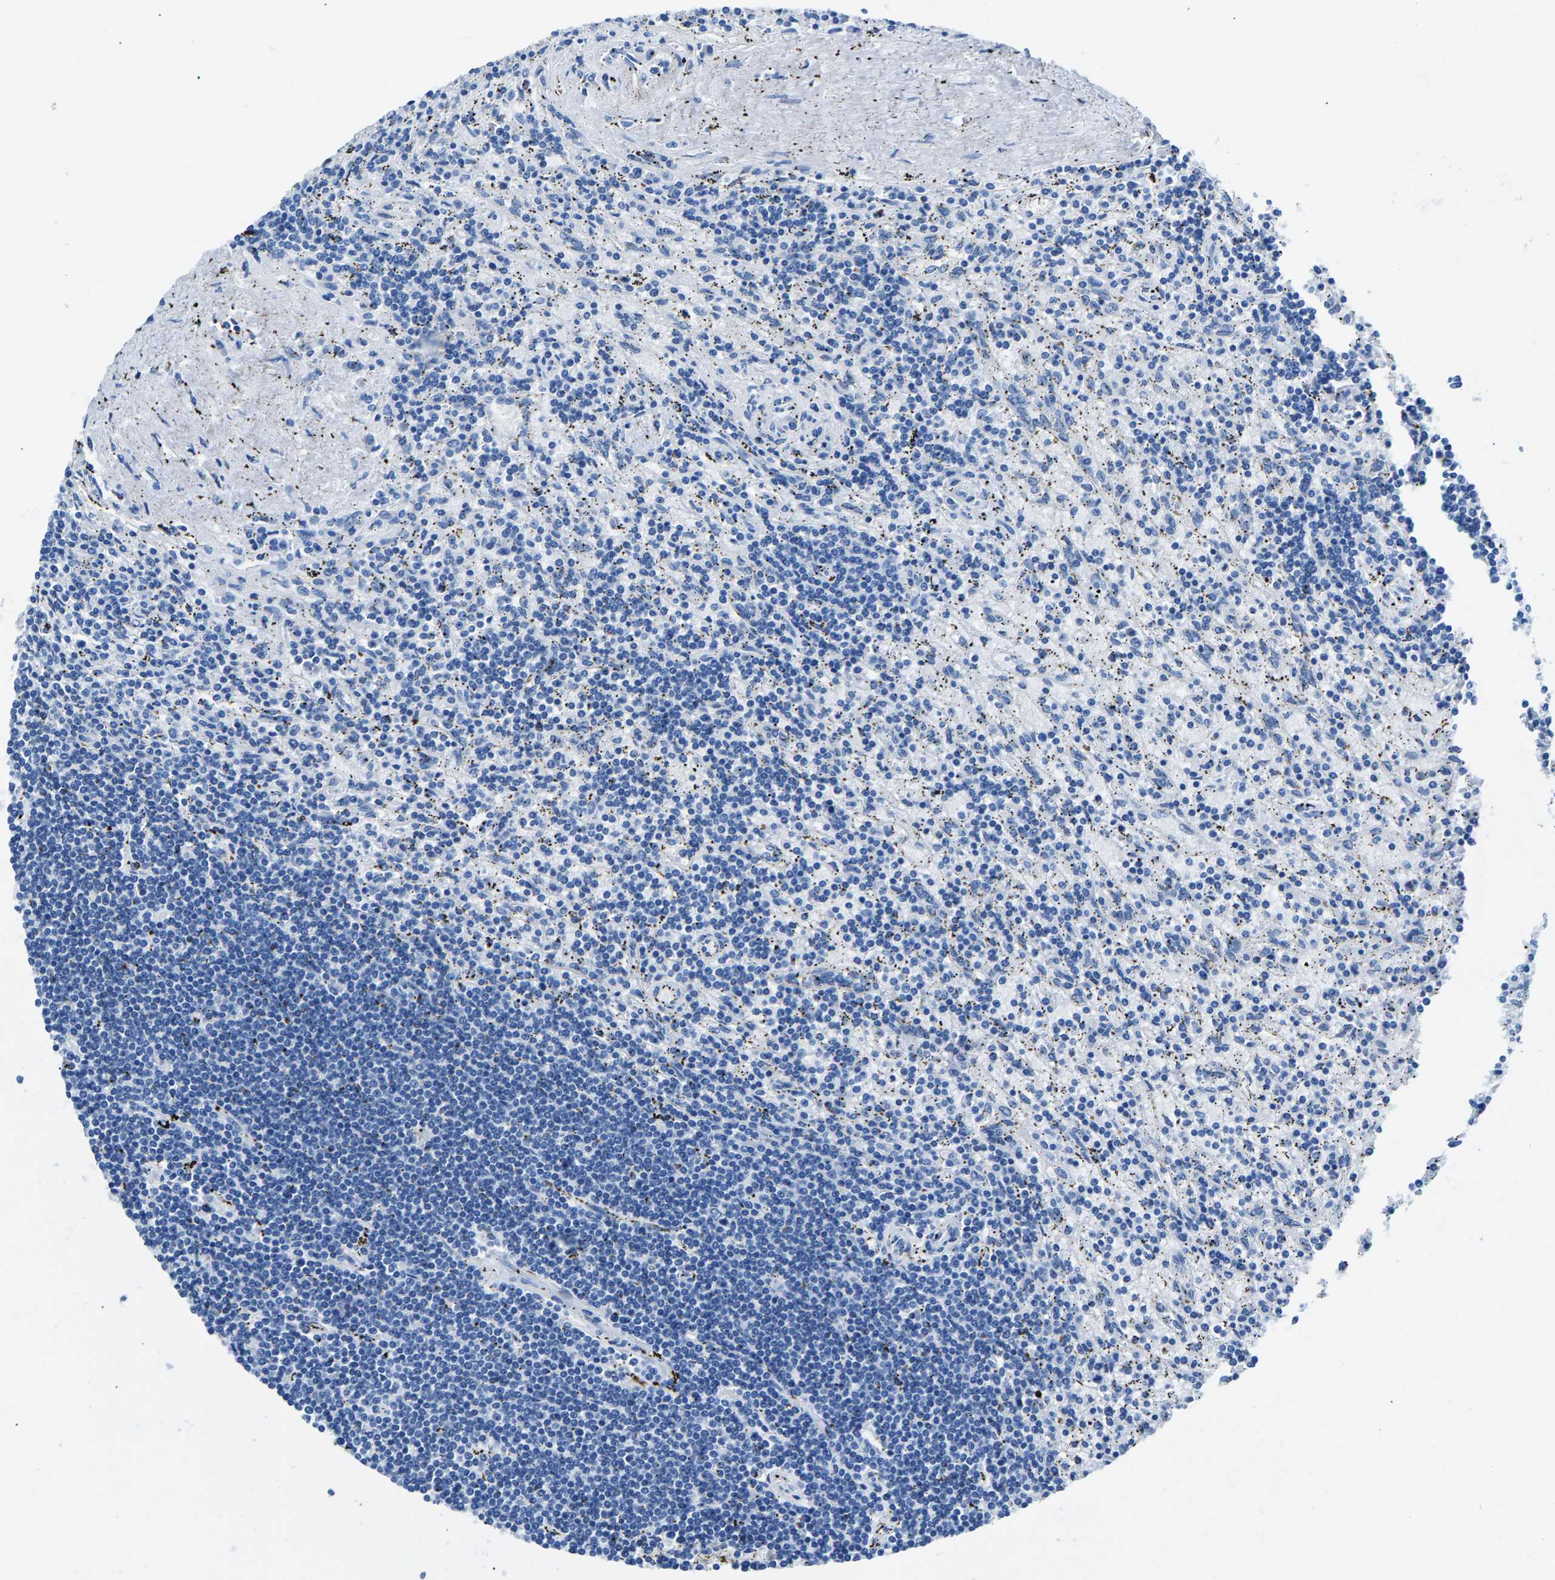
{"staining": {"intensity": "negative", "quantity": "none", "location": "none"}, "tissue": "lymphoma", "cell_type": "Tumor cells", "image_type": "cancer", "snomed": [{"axis": "morphology", "description": "Malignant lymphoma, non-Hodgkin's type, Low grade"}, {"axis": "topography", "description": "Spleen"}], "caption": "Tumor cells show no significant positivity in lymphoma.", "gene": "CPS1", "patient": {"sex": "male", "age": 76}}